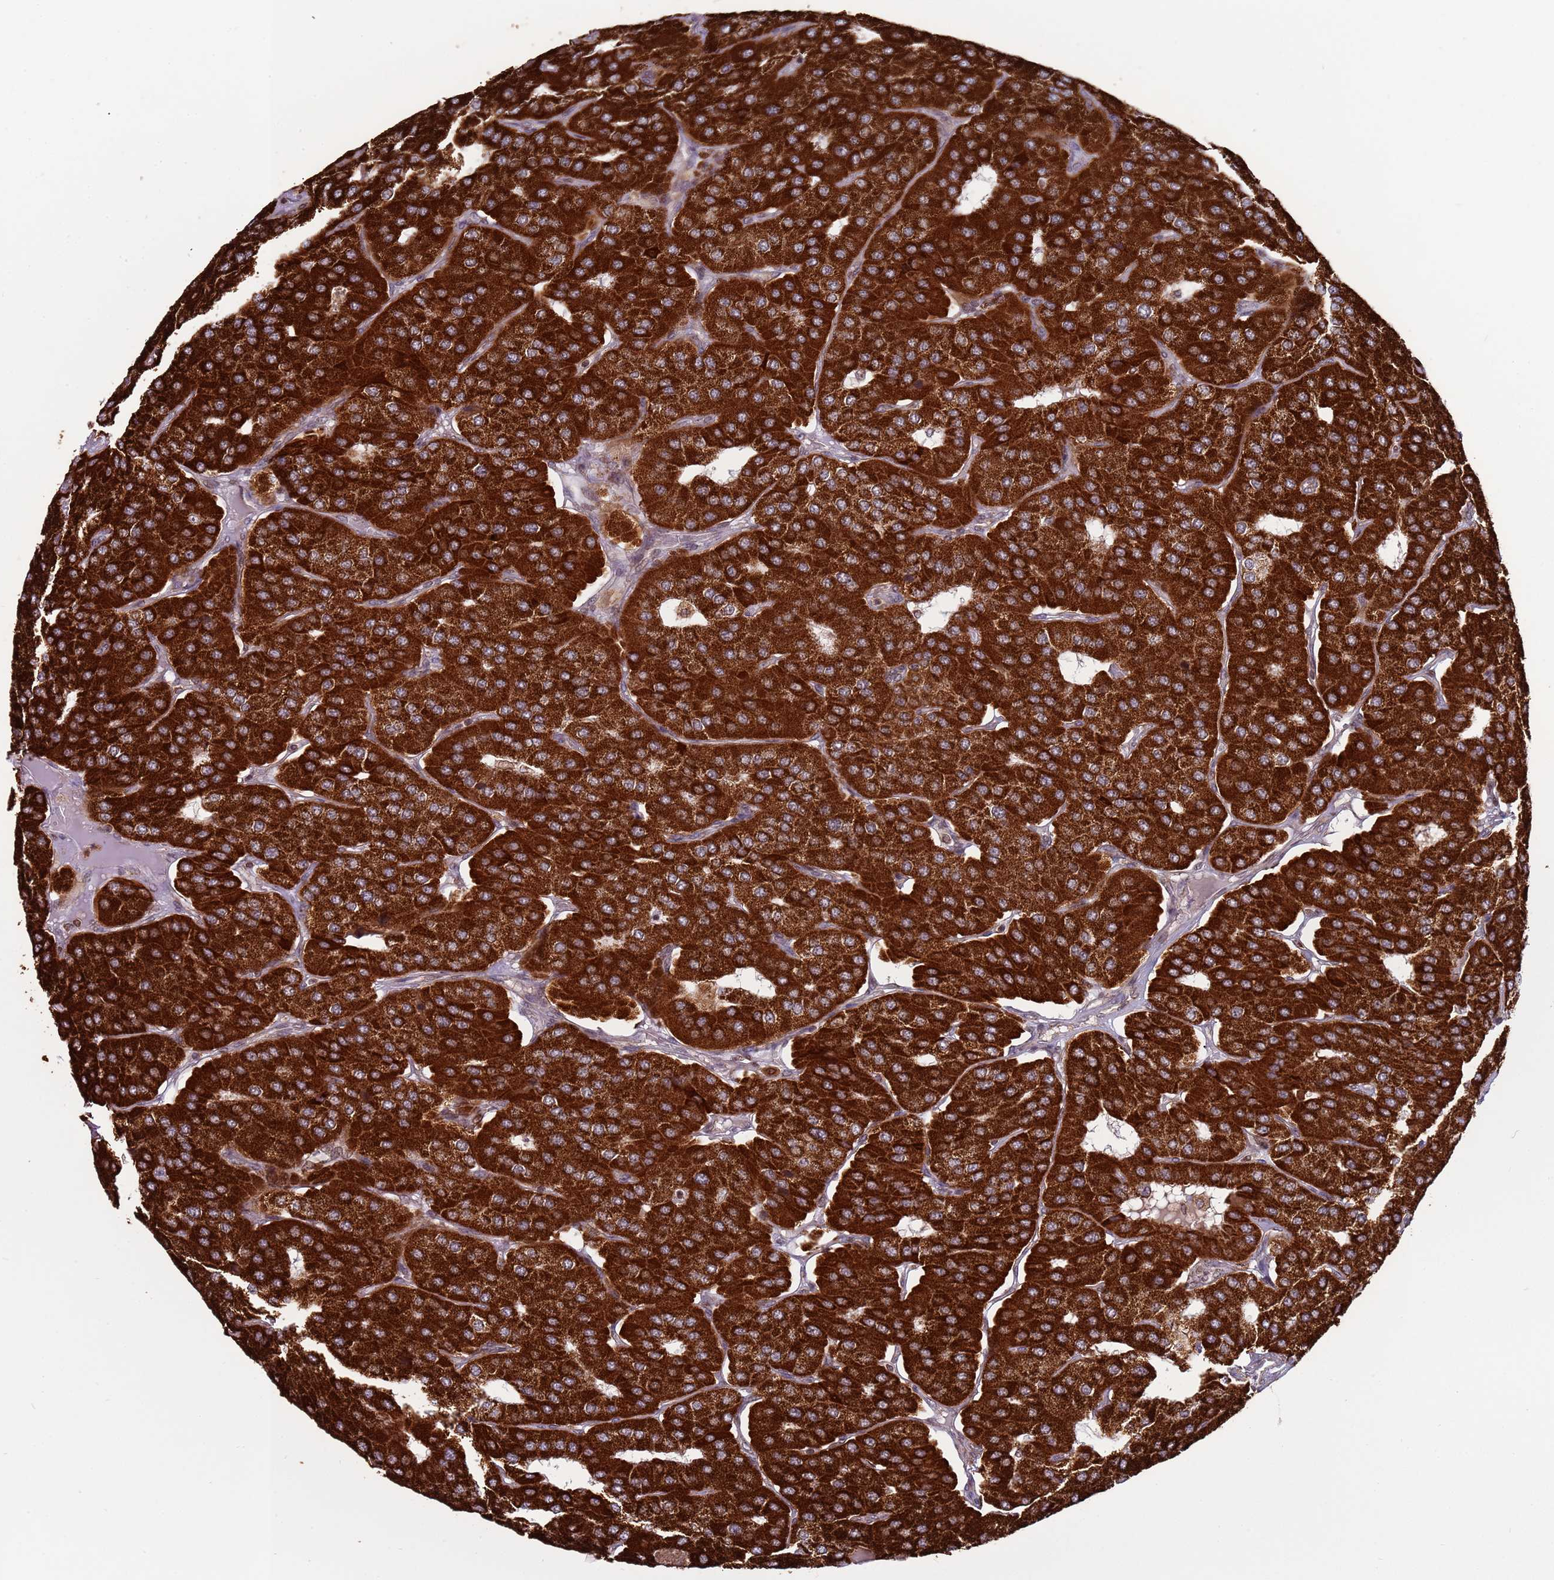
{"staining": {"intensity": "strong", "quantity": ">75%", "location": "cytoplasmic/membranous"}, "tissue": "parathyroid gland", "cell_type": "Glandular cells", "image_type": "normal", "snomed": [{"axis": "morphology", "description": "Normal tissue, NOS"}, {"axis": "morphology", "description": "Adenoma, NOS"}, {"axis": "topography", "description": "Parathyroid gland"}], "caption": "Benign parathyroid gland exhibits strong cytoplasmic/membranous expression in about >75% of glandular cells Immunohistochemistry (ihc) stains the protein in brown and the nuclei are stained blue..", "gene": "RCOR2", "patient": {"sex": "female", "age": 86}}